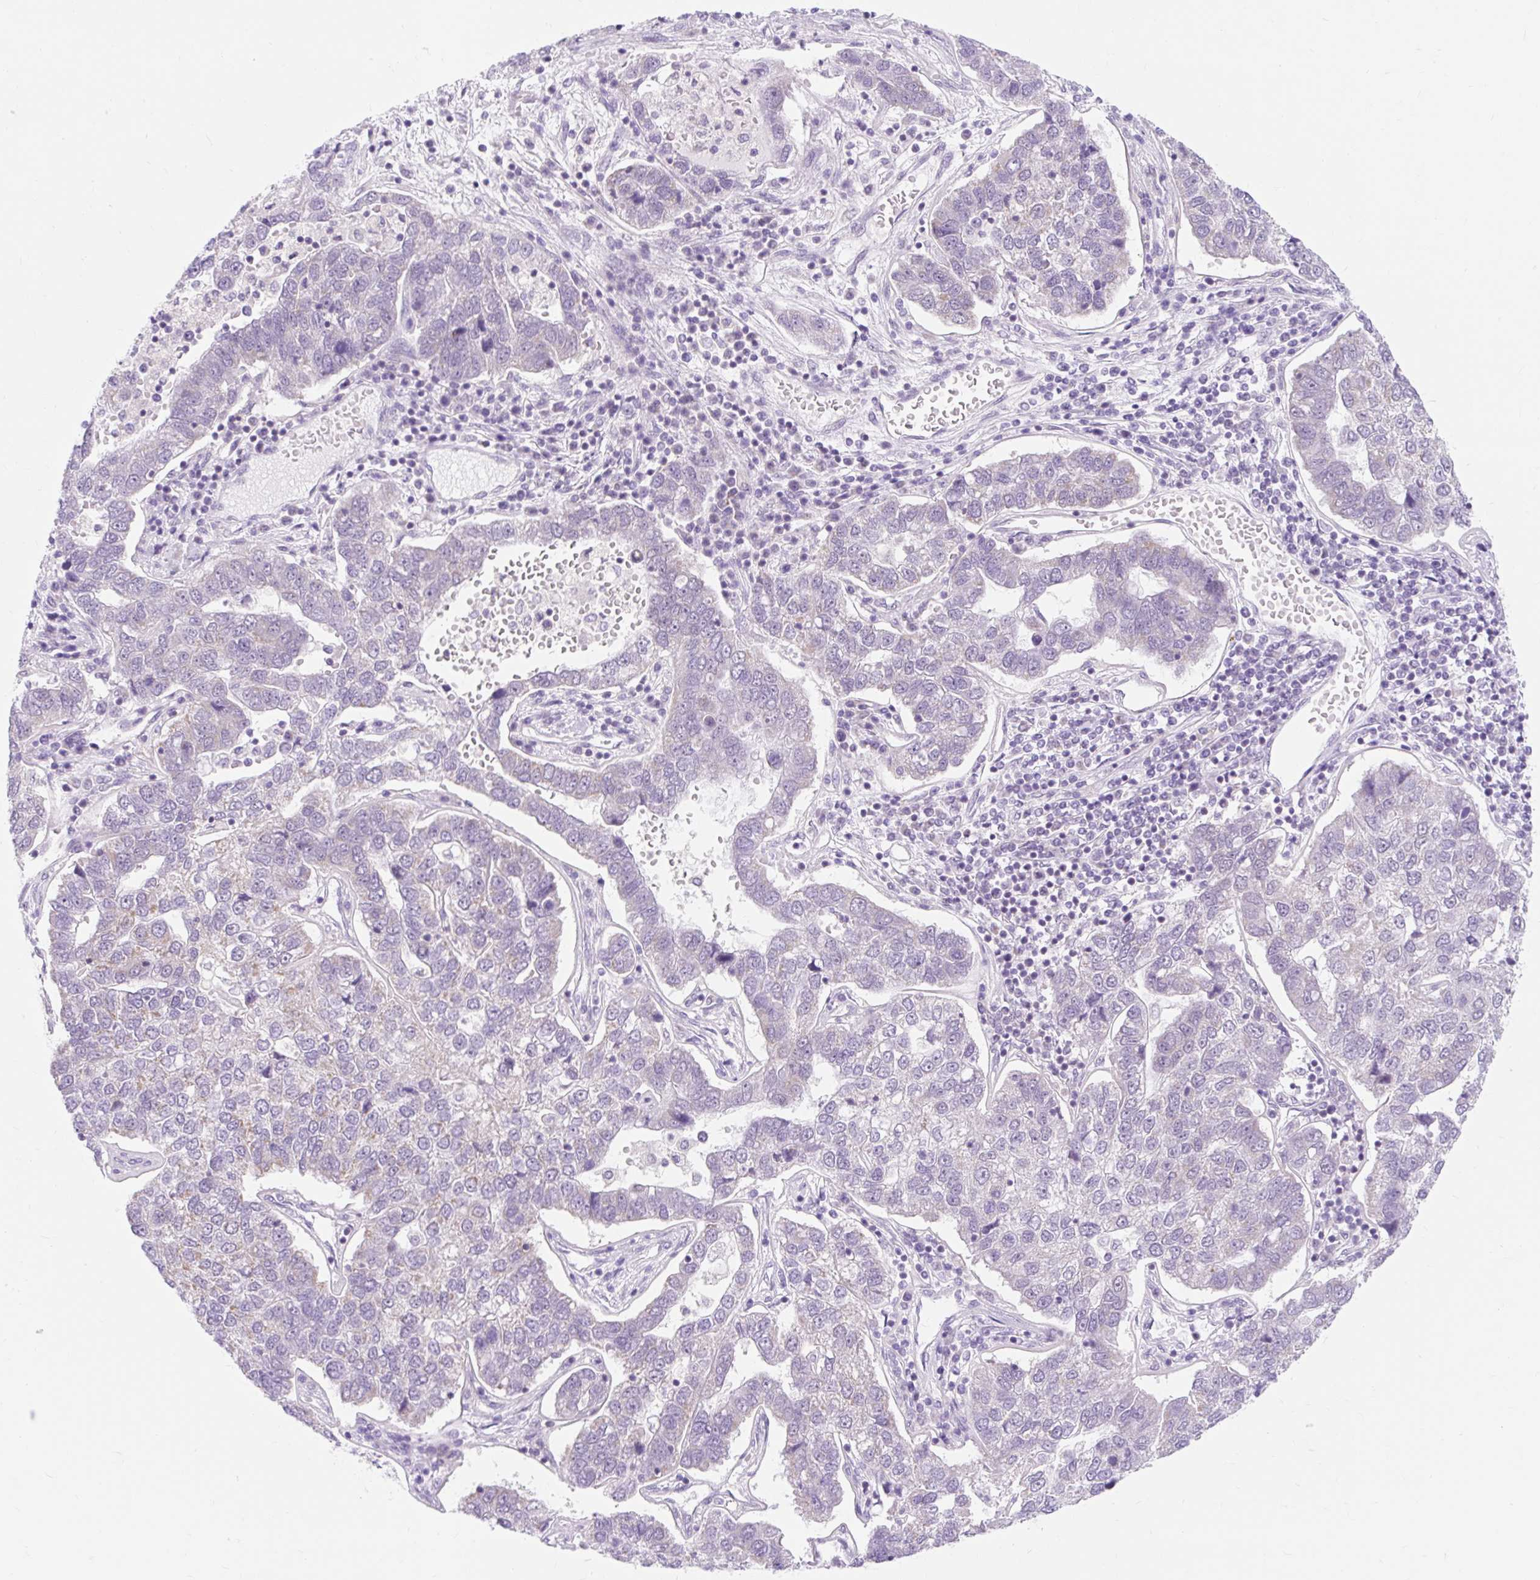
{"staining": {"intensity": "negative", "quantity": "none", "location": "none"}, "tissue": "pancreatic cancer", "cell_type": "Tumor cells", "image_type": "cancer", "snomed": [{"axis": "morphology", "description": "Adenocarcinoma, NOS"}, {"axis": "topography", "description": "Pancreas"}], "caption": "An image of pancreatic adenocarcinoma stained for a protein reveals no brown staining in tumor cells. (DAB immunohistochemistry, high magnification).", "gene": "ITPK1", "patient": {"sex": "female", "age": 61}}